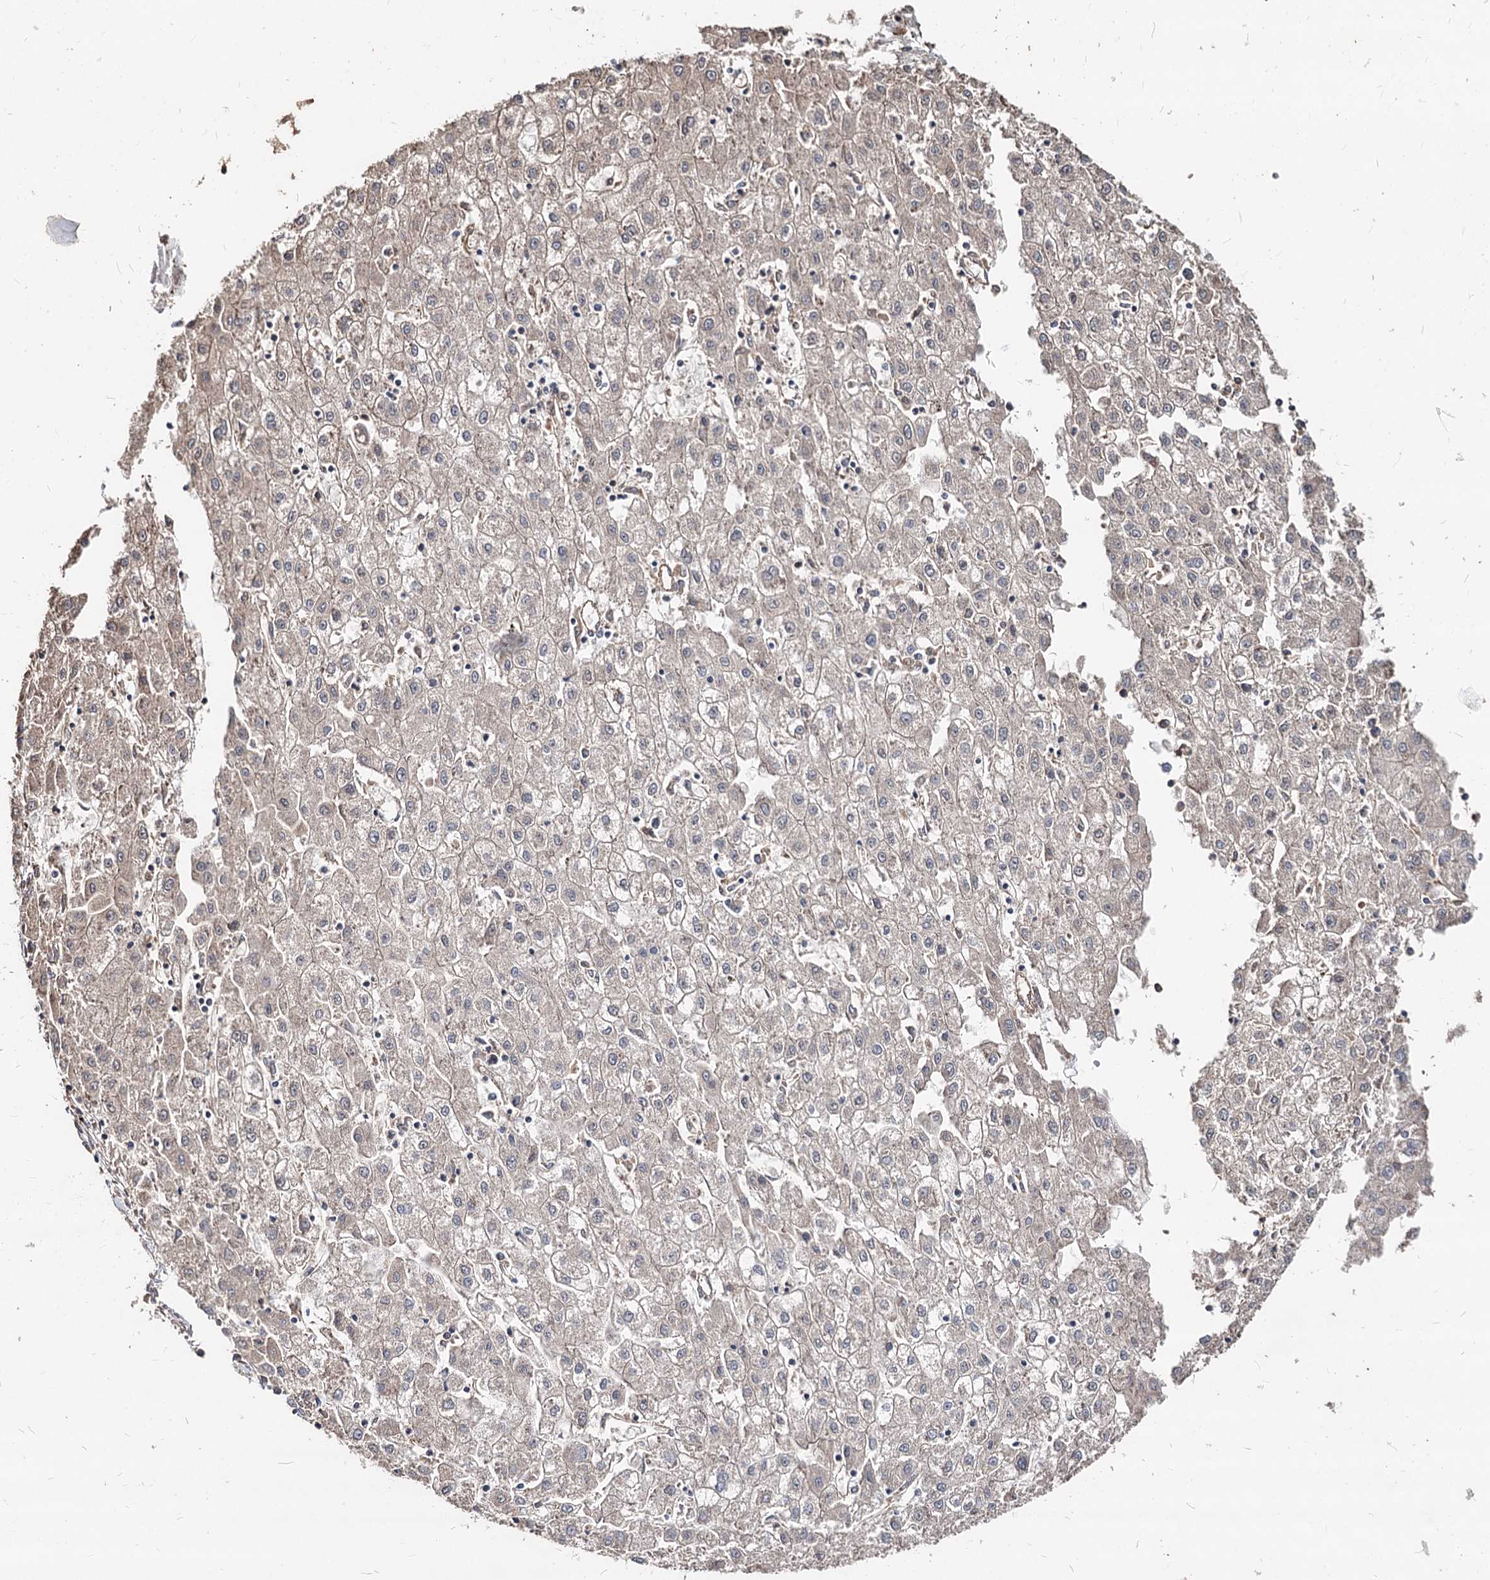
{"staining": {"intensity": "negative", "quantity": "none", "location": "none"}, "tissue": "liver cancer", "cell_type": "Tumor cells", "image_type": "cancer", "snomed": [{"axis": "morphology", "description": "Carcinoma, Hepatocellular, NOS"}, {"axis": "topography", "description": "Liver"}], "caption": "Tumor cells show no significant protein expression in liver cancer (hepatocellular carcinoma).", "gene": "SPART", "patient": {"sex": "male", "age": 72}}